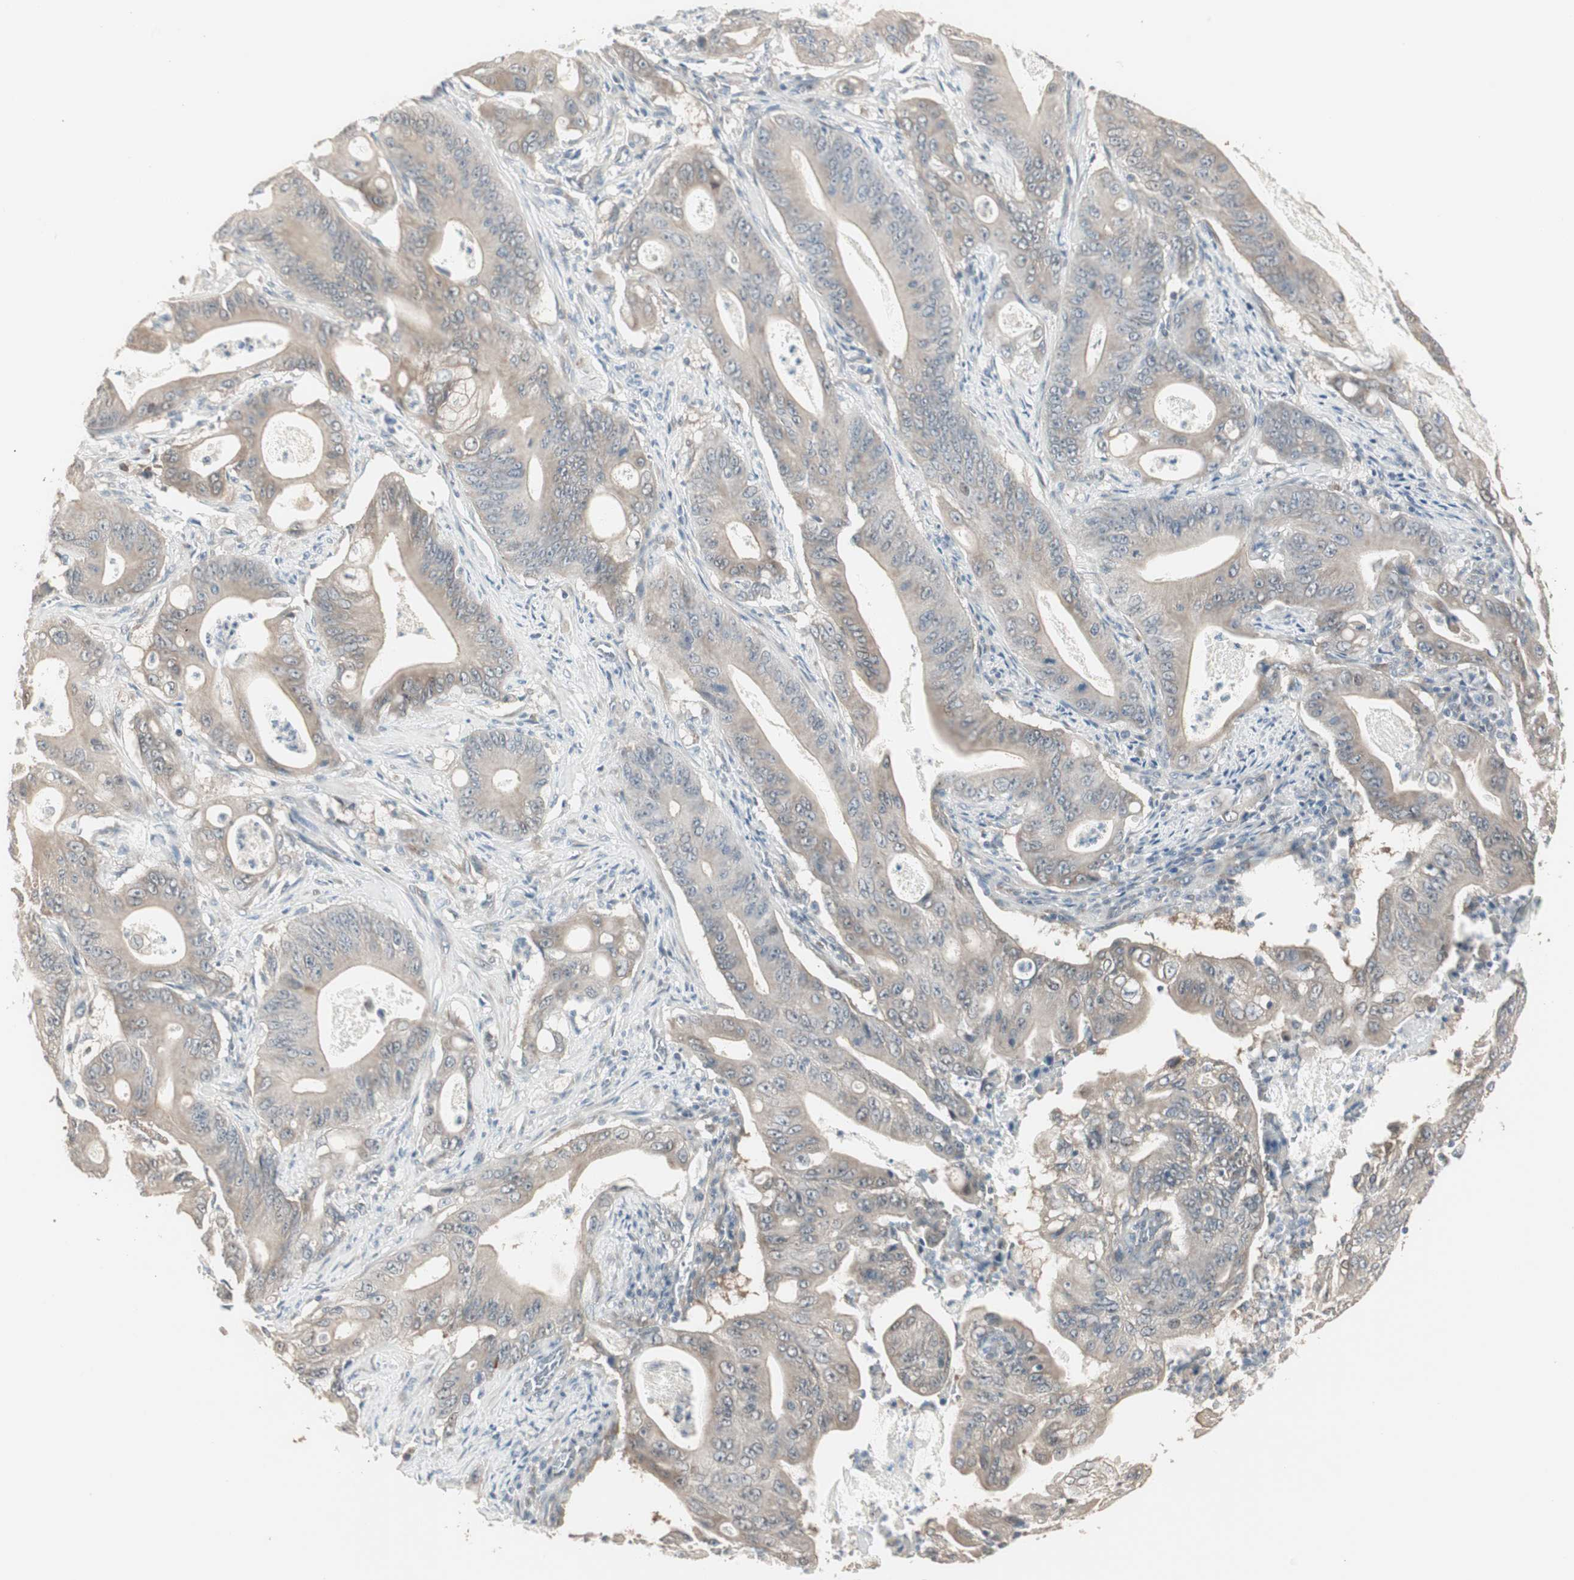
{"staining": {"intensity": "weak", "quantity": ">75%", "location": "cytoplasmic/membranous"}, "tissue": "pancreatic cancer", "cell_type": "Tumor cells", "image_type": "cancer", "snomed": [{"axis": "morphology", "description": "Normal tissue, NOS"}, {"axis": "topography", "description": "Lymph node"}], "caption": "This micrograph shows immunohistochemistry staining of human pancreatic cancer, with low weak cytoplasmic/membranous expression in approximately >75% of tumor cells.", "gene": "PDZK1", "patient": {"sex": "male", "age": 62}}